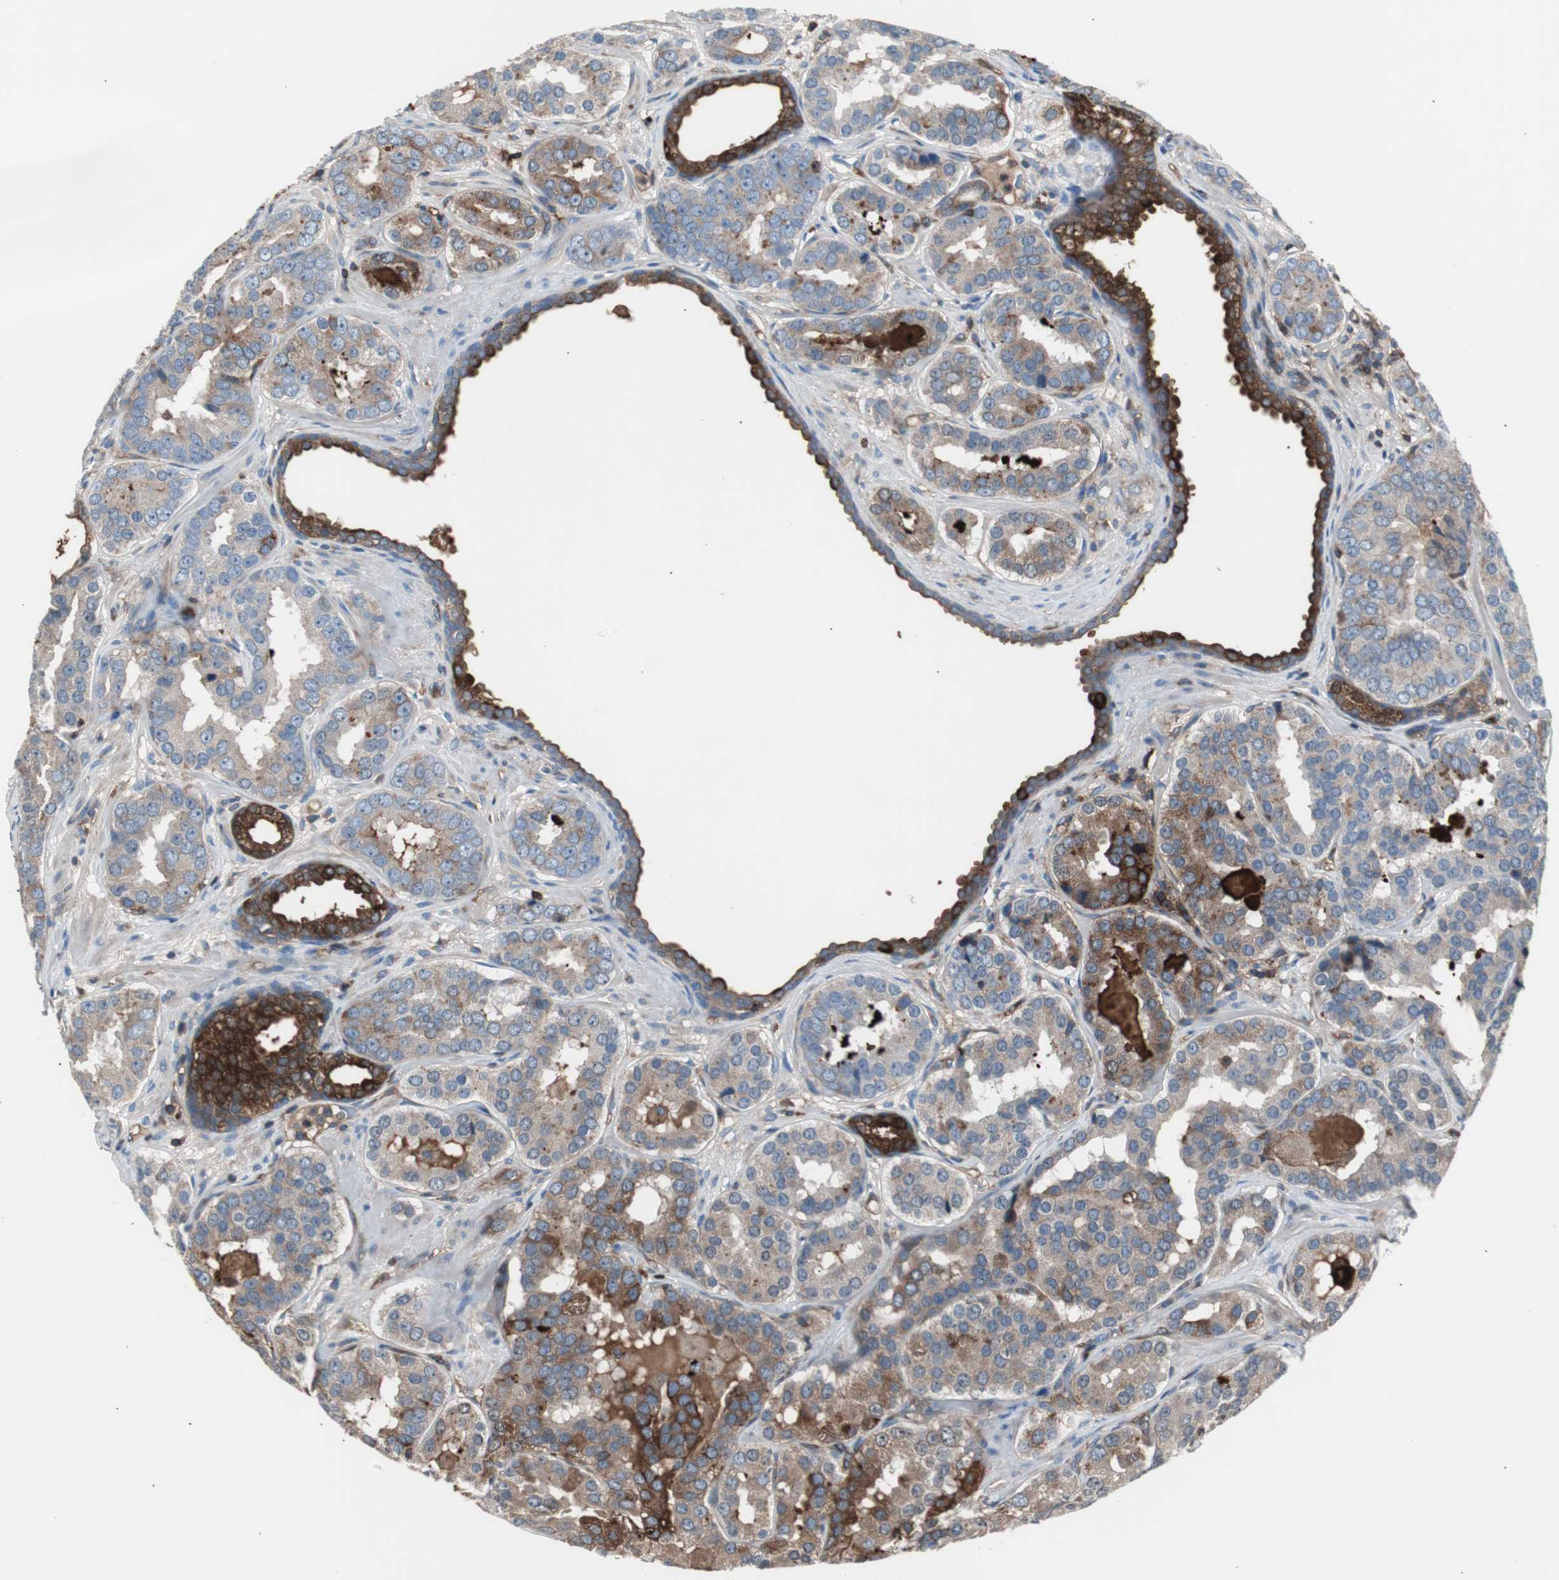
{"staining": {"intensity": "strong", "quantity": "25%-75%", "location": "cytoplasmic/membranous"}, "tissue": "prostate cancer", "cell_type": "Tumor cells", "image_type": "cancer", "snomed": [{"axis": "morphology", "description": "Adenocarcinoma, Low grade"}, {"axis": "topography", "description": "Prostate"}], "caption": "Tumor cells demonstrate high levels of strong cytoplasmic/membranous positivity in about 25%-75% of cells in prostate cancer. The staining is performed using DAB brown chromogen to label protein expression. The nuclei are counter-stained blue using hematoxylin.", "gene": "B2M", "patient": {"sex": "male", "age": 59}}